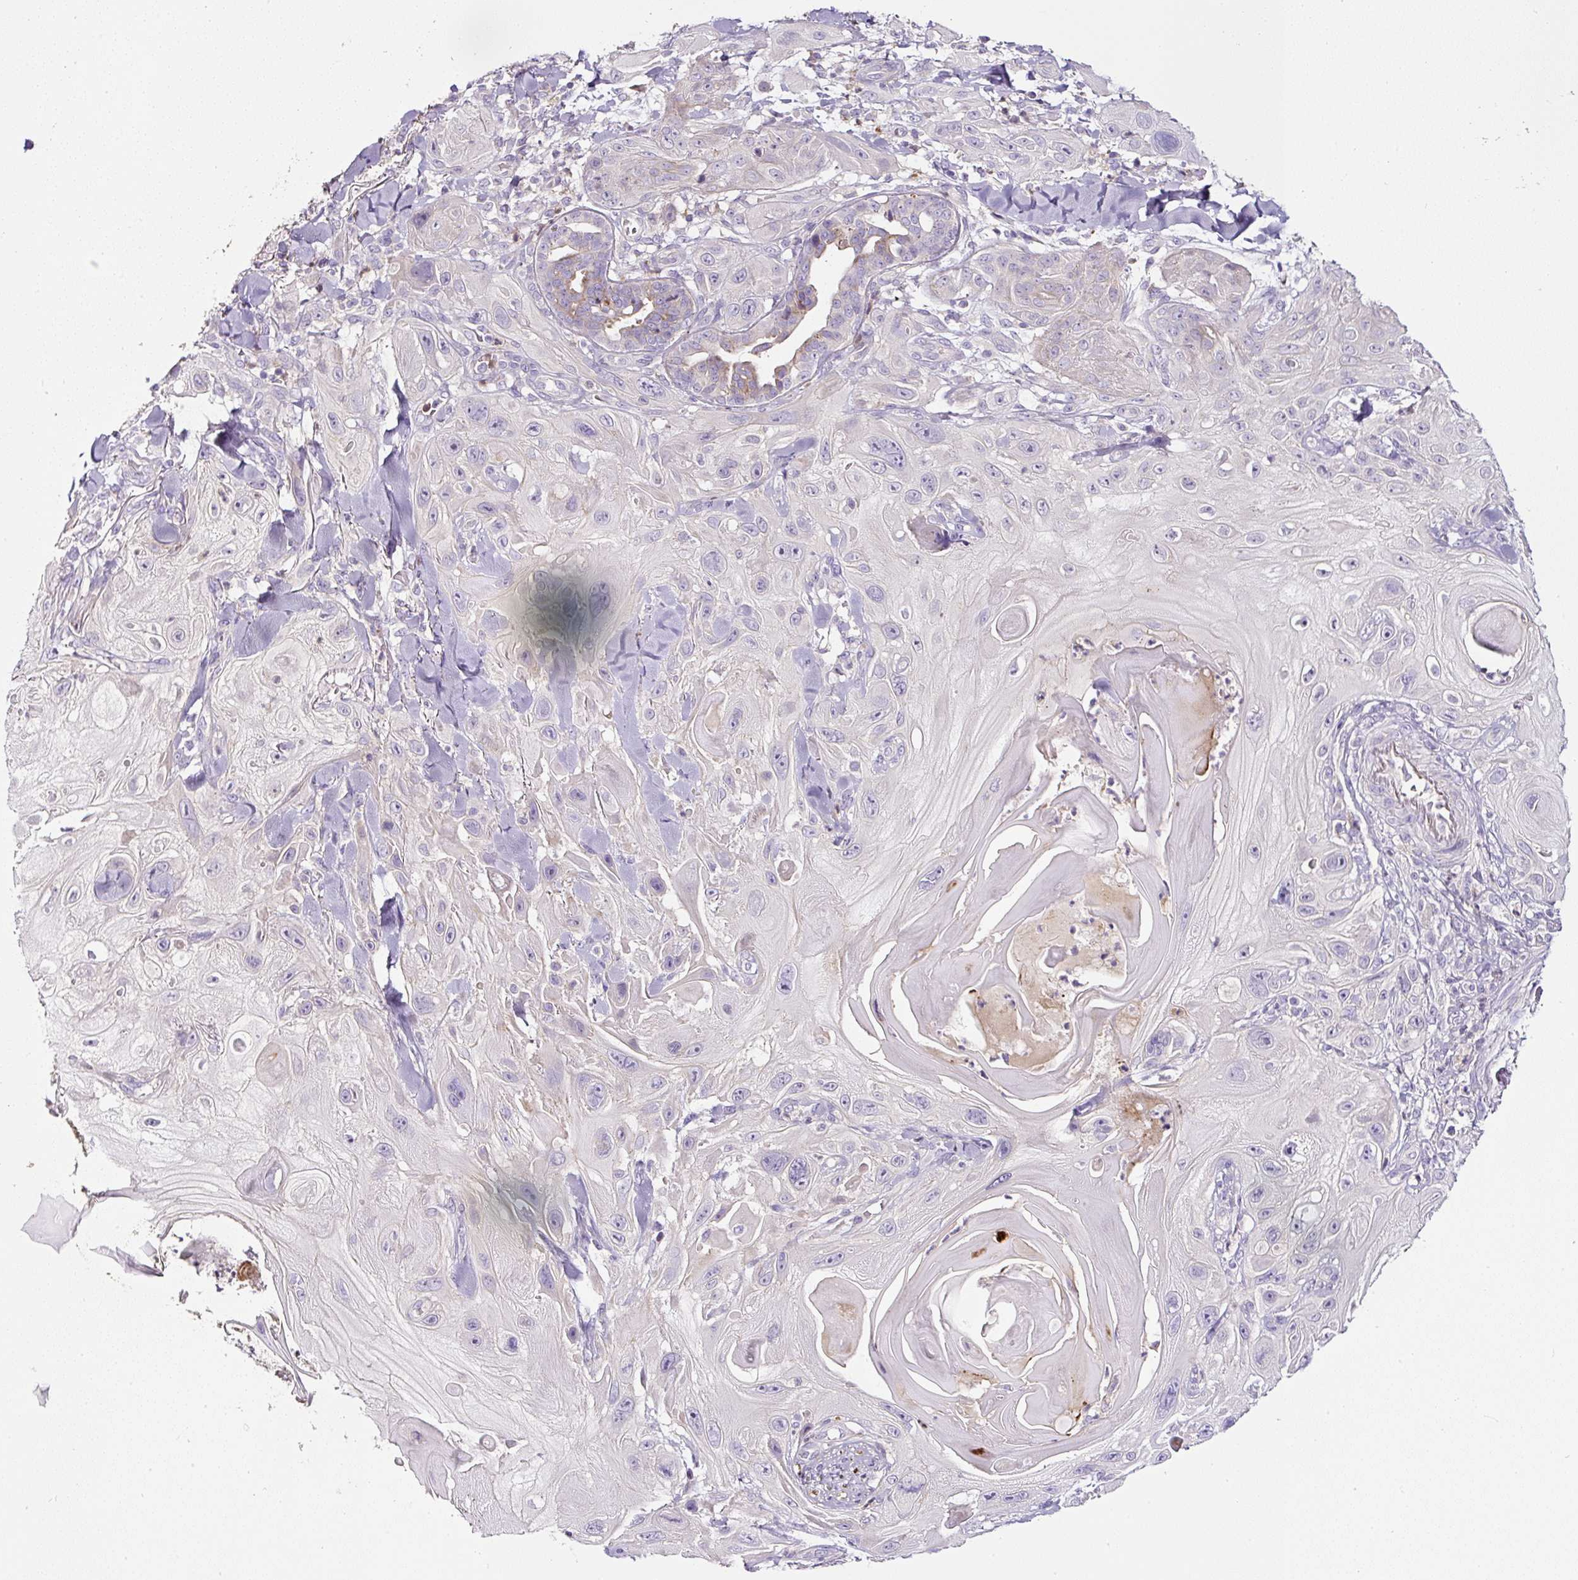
{"staining": {"intensity": "negative", "quantity": "none", "location": "none"}, "tissue": "skin cancer", "cell_type": "Tumor cells", "image_type": "cancer", "snomed": [{"axis": "morphology", "description": "Normal tissue, NOS"}, {"axis": "morphology", "description": "Squamous cell carcinoma, NOS"}, {"axis": "topography", "description": "Skin"}], "caption": "Immunohistochemical staining of human squamous cell carcinoma (skin) displays no significant positivity in tumor cells. Brightfield microscopy of IHC stained with DAB (3,3'-diaminobenzidine) (brown) and hematoxylin (blue), captured at high magnification.", "gene": "HPS4", "patient": {"sex": "male", "age": 72}}